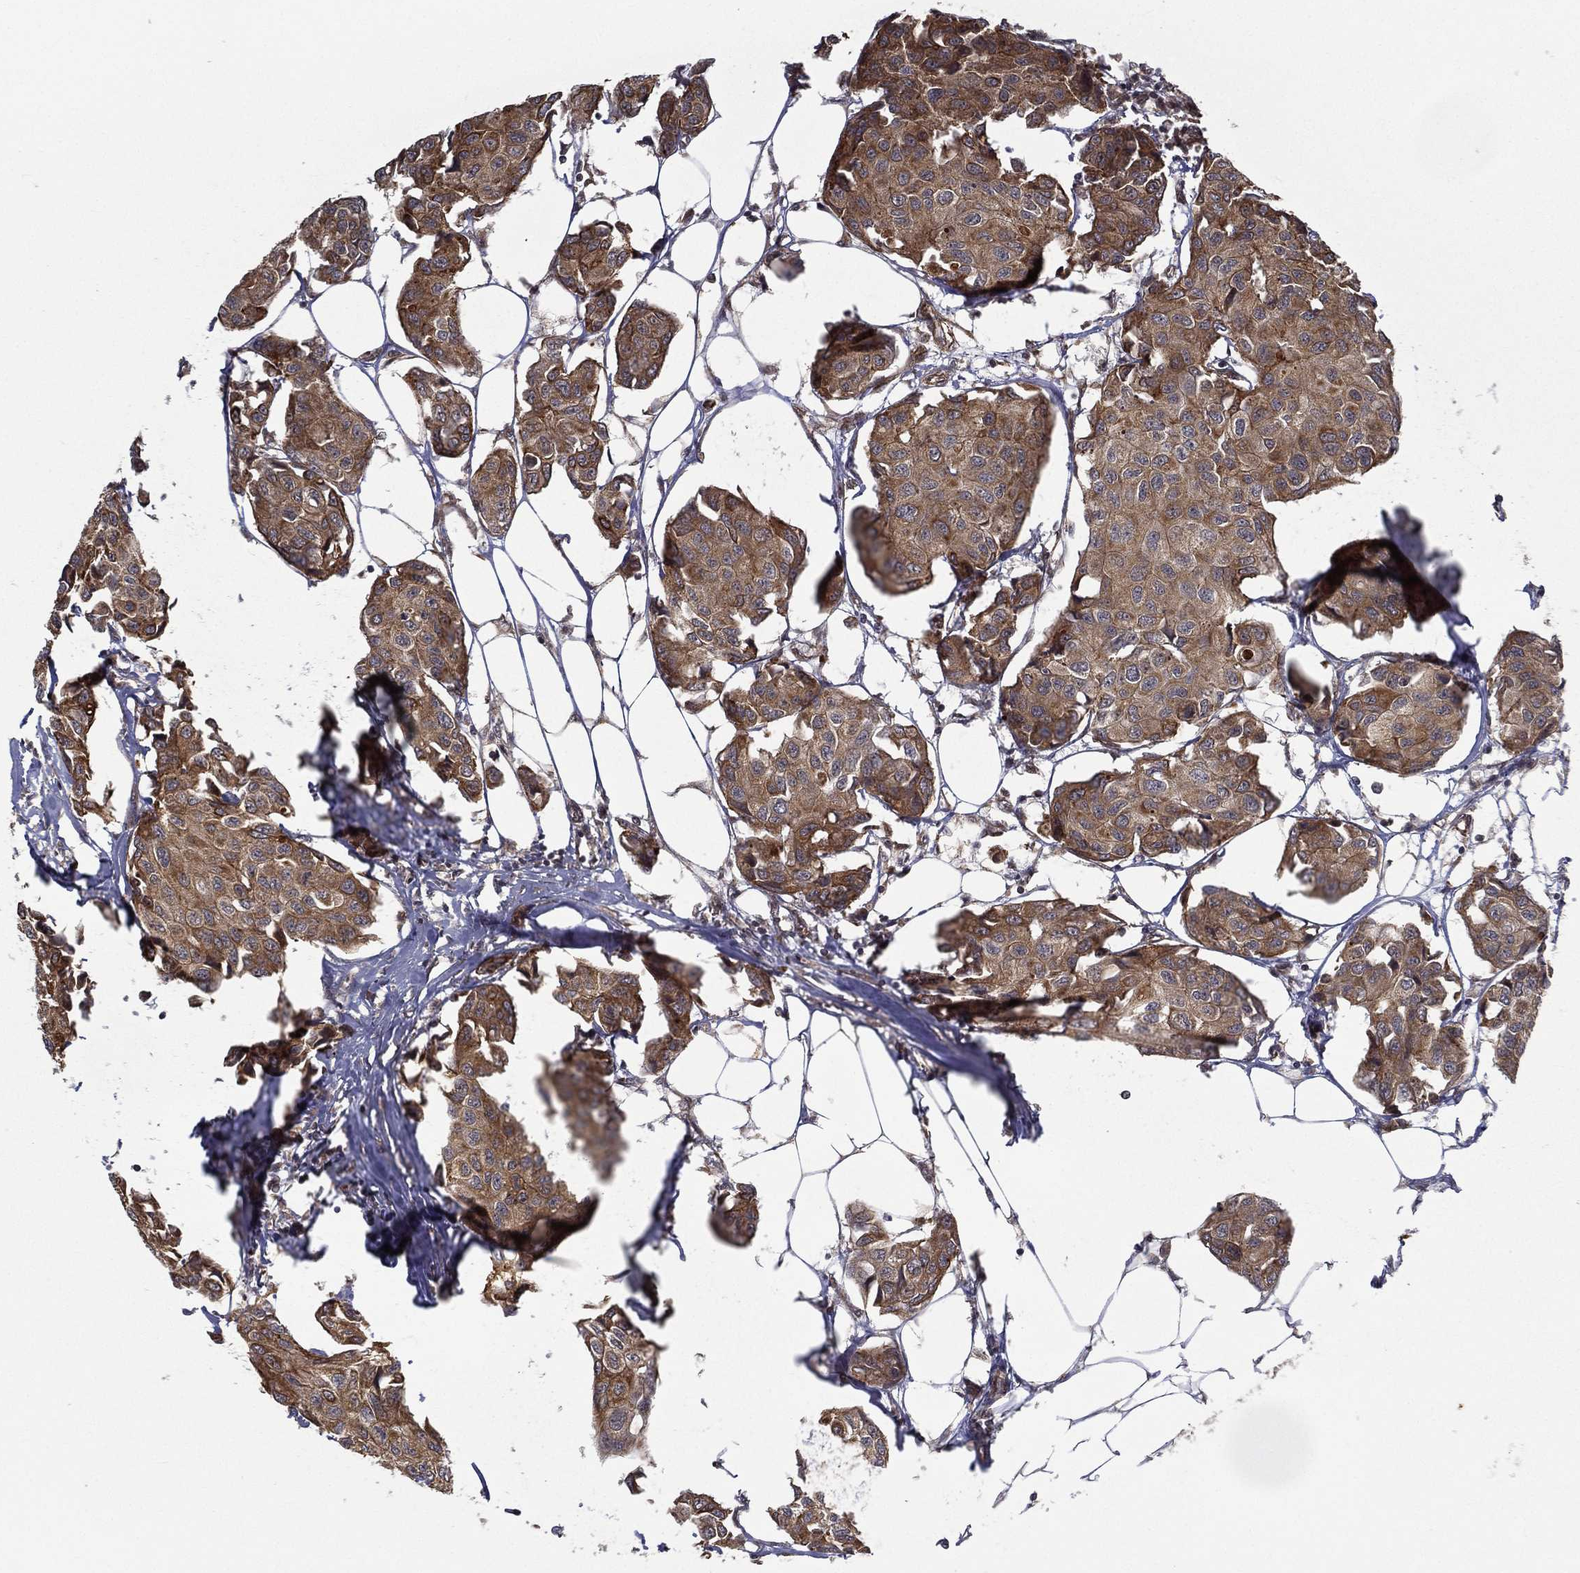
{"staining": {"intensity": "moderate", "quantity": ">75%", "location": "cytoplasmic/membranous"}, "tissue": "breast cancer", "cell_type": "Tumor cells", "image_type": "cancer", "snomed": [{"axis": "morphology", "description": "Duct carcinoma"}, {"axis": "topography", "description": "Breast"}], "caption": "A brown stain labels moderate cytoplasmic/membranous staining of a protein in breast cancer (infiltrating ductal carcinoma) tumor cells.", "gene": "UACA", "patient": {"sex": "female", "age": 80}}